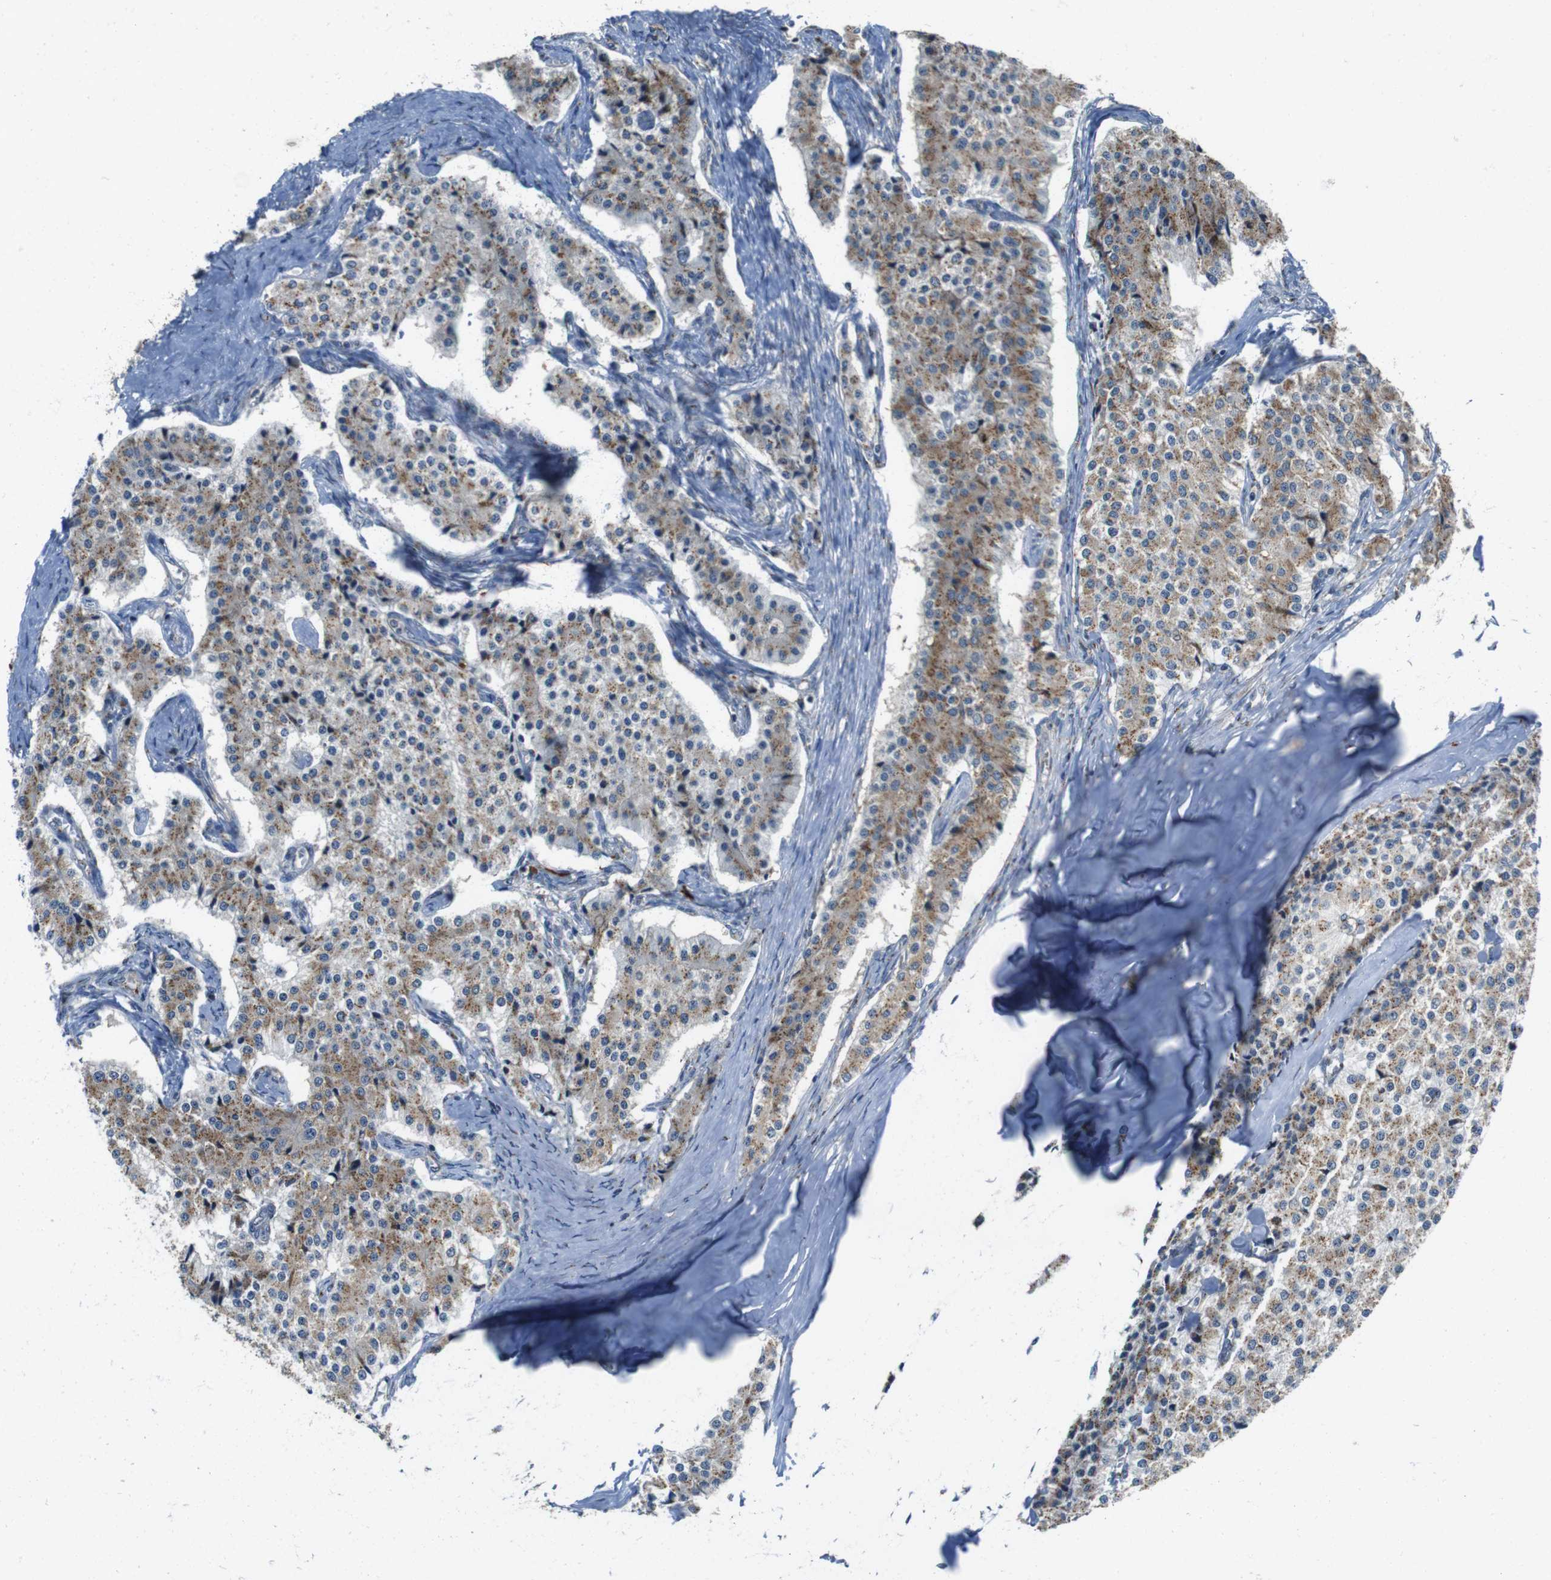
{"staining": {"intensity": "weak", "quantity": ">75%", "location": "cytoplasmic/membranous"}, "tissue": "carcinoid", "cell_type": "Tumor cells", "image_type": "cancer", "snomed": [{"axis": "morphology", "description": "Carcinoid, malignant, NOS"}, {"axis": "topography", "description": "Colon"}], "caption": "Carcinoid (malignant) stained with a brown dye exhibits weak cytoplasmic/membranous positive positivity in about >75% of tumor cells.", "gene": "ZFPL1", "patient": {"sex": "female", "age": 52}}